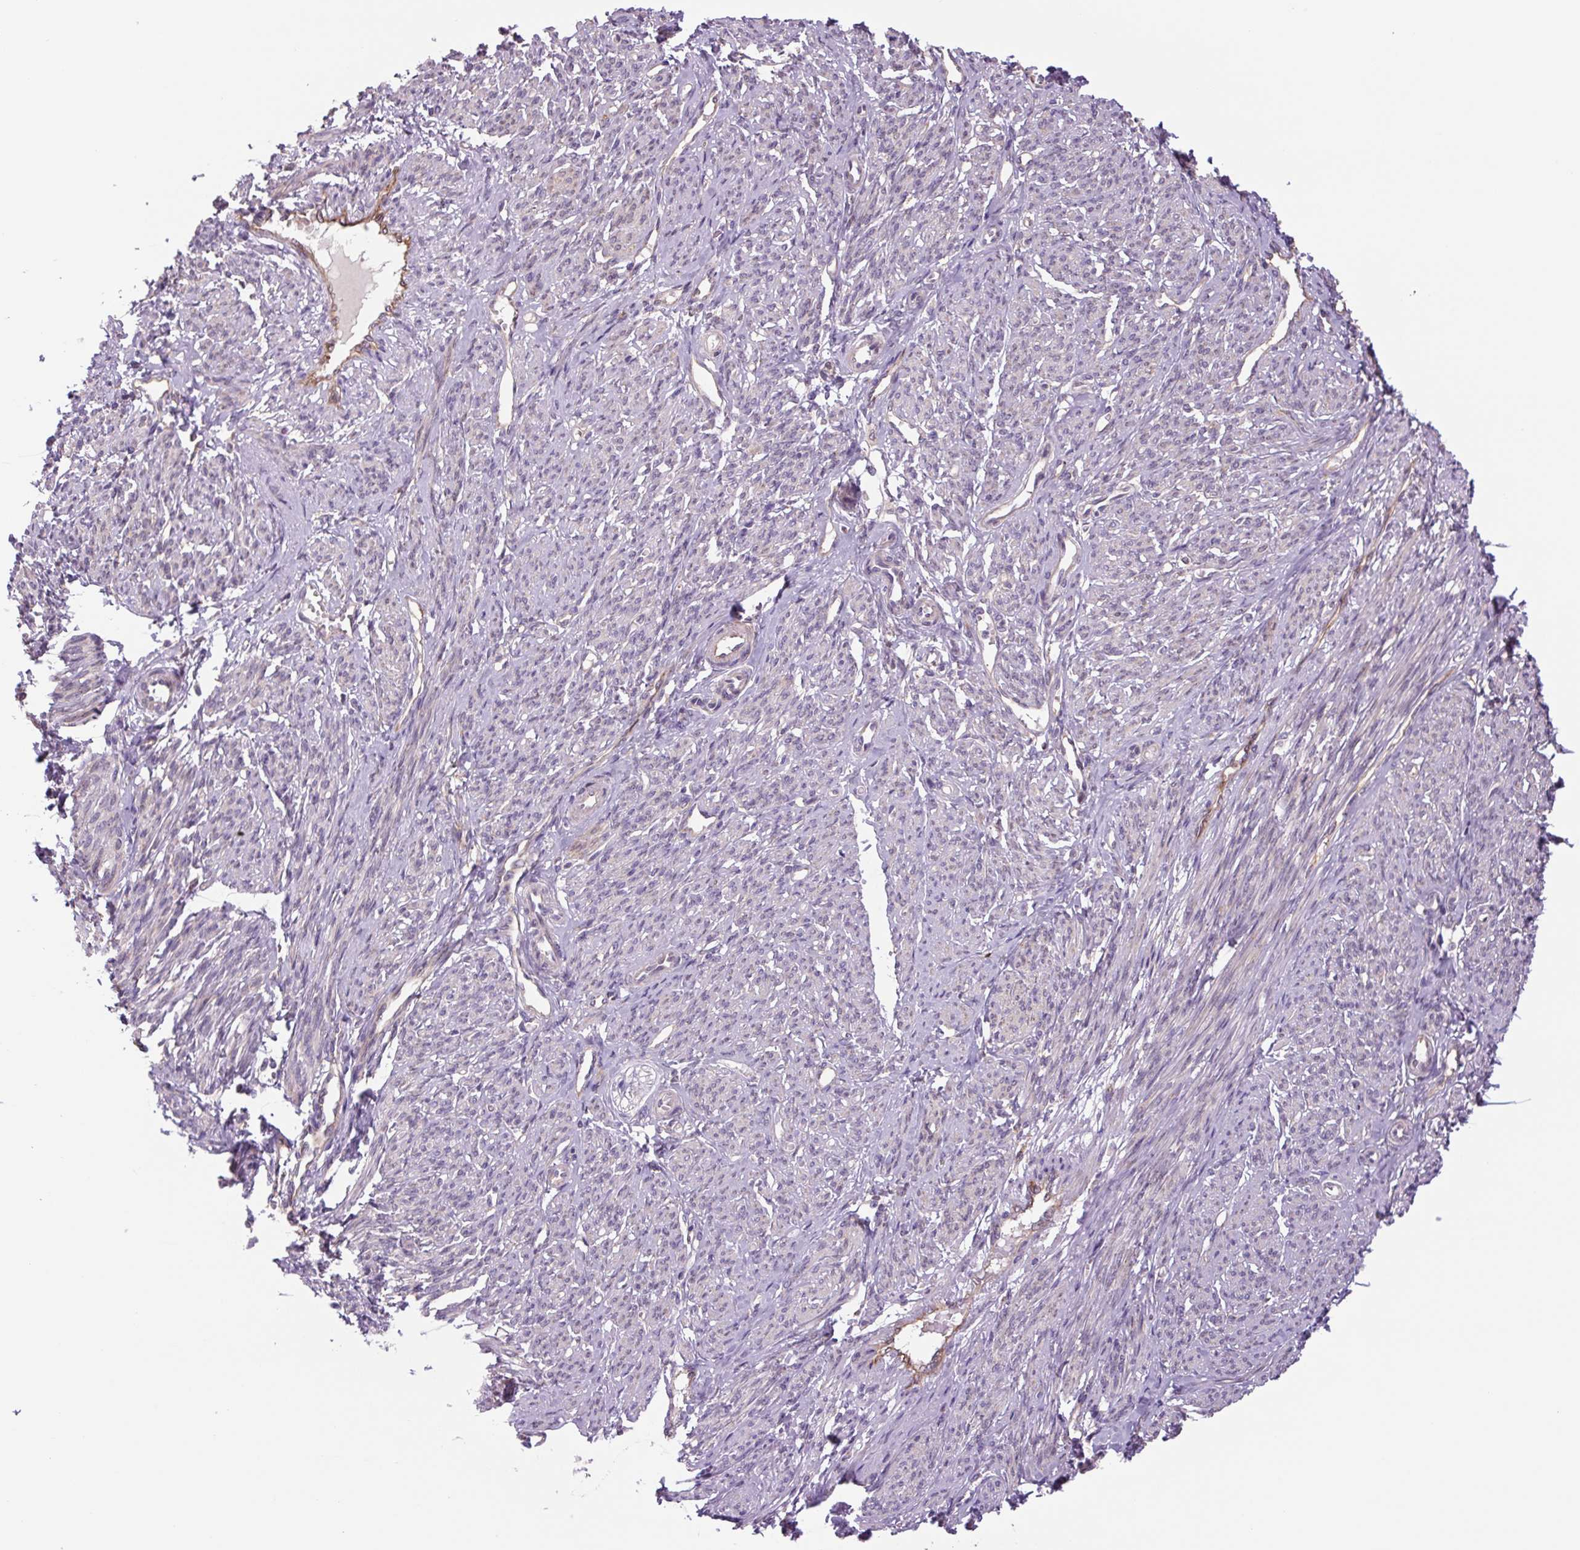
{"staining": {"intensity": "moderate", "quantity": "25%-75%", "location": "nuclear"}, "tissue": "smooth muscle", "cell_type": "Smooth muscle cells", "image_type": "normal", "snomed": [{"axis": "morphology", "description": "Normal tissue, NOS"}, {"axis": "topography", "description": "Smooth muscle"}], "caption": "Immunohistochemical staining of benign smooth muscle demonstrates moderate nuclear protein positivity in about 25%-75% of smooth muscle cells. The protein of interest is shown in brown color, while the nuclei are stained blue.", "gene": "PLA2G4A", "patient": {"sex": "female", "age": 65}}